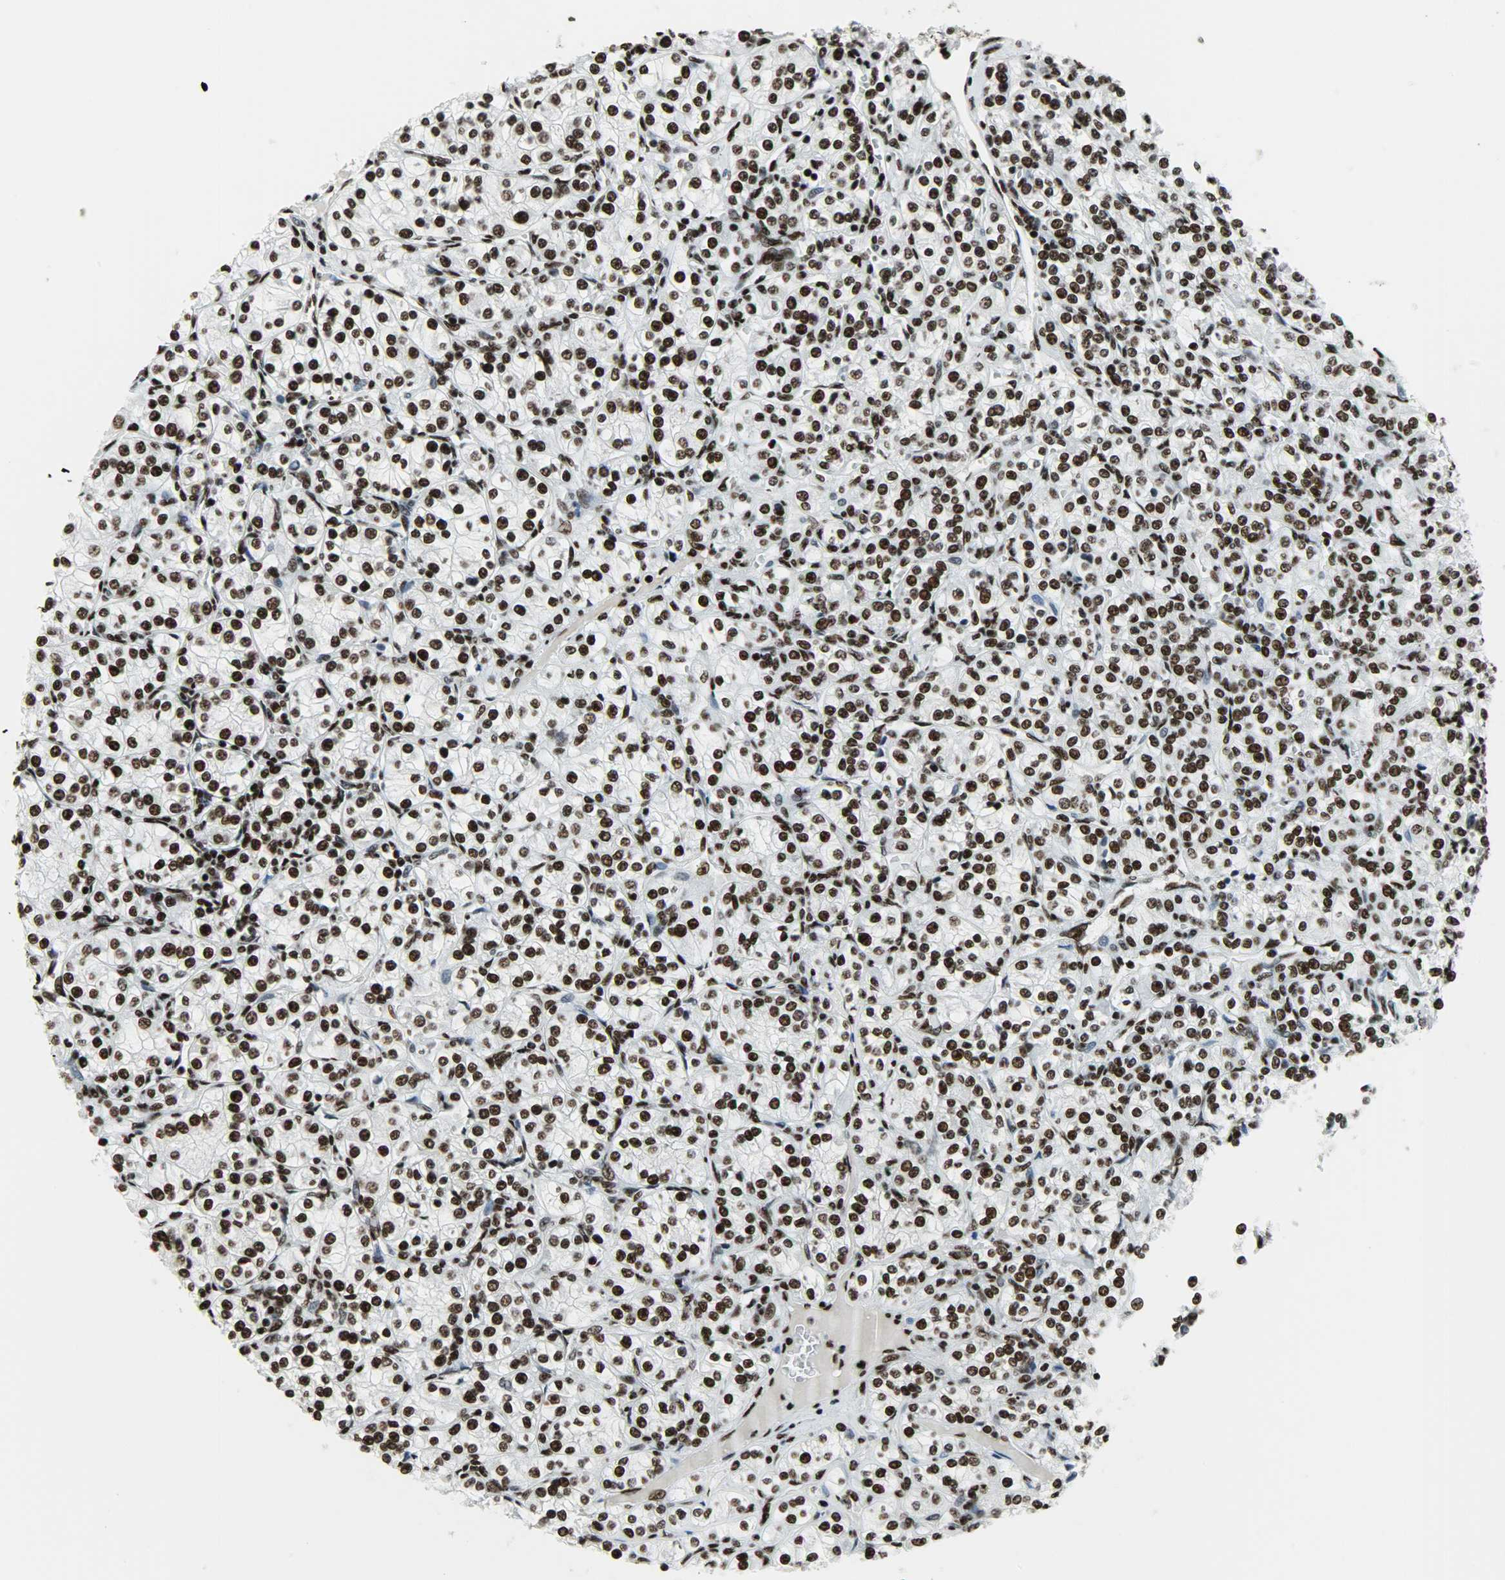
{"staining": {"intensity": "strong", "quantity": ">75%", "location": "nuclear"}, "tissue": "renal cancer", "cell_type": "Tumor cells", "image_type": "cancer", "snomed": [{"axis": "morphology", "description": "Adenocarcinoma, NOS"}, {"axis": "topography", "description": "Kidney"}], "caption": "Adenocarcinoma (renal) was stained to show a protein in brown. There is high levels of strong nuclear expression in approximately >75% of tumor cells. The protein is stained brown, and the nuclei are stained in blue (DAB (3,3'-diaminobenzidine) IHC with brightfield microscopy, high magnification).", "gene": "SNRPA", "patient": {"sex": "male", "age": 77}}